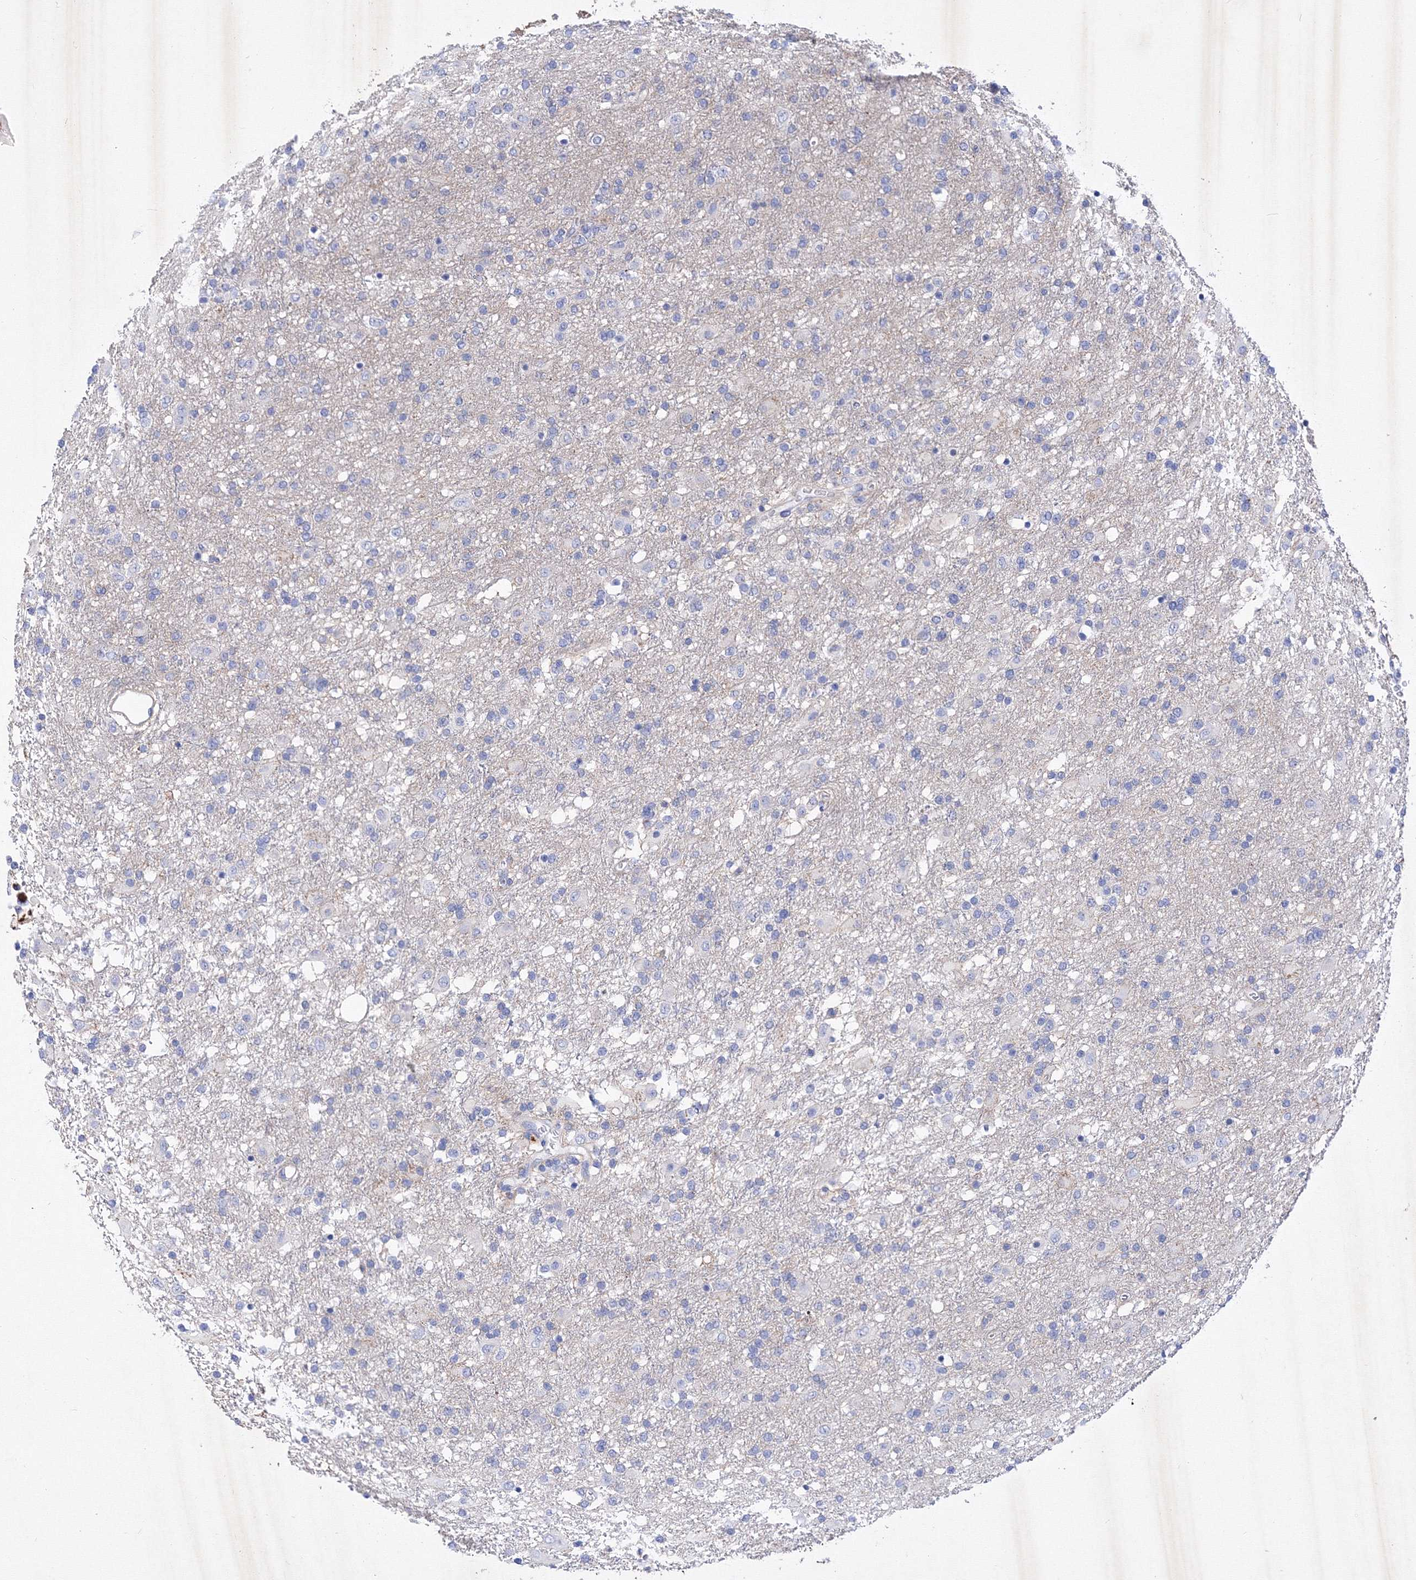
{"staining": {"intensity": "negative", "quantity": "none", "location": "none"}, "tissue": "glioma", "cell_type": "Tumor cells", "image_type": "cancer", "snomed": [{"axis": "morphology", "description": "Glioma, malignant, Low grade"}, {"axis": "topography", "description": "Brain"}], "caption": "This is an immunohistochemistry image of human malignant glioma (low-grade). There is no expression in tumor cells.", "gene": "GPN1", "patient": {"sex": "male", "age": 65}}